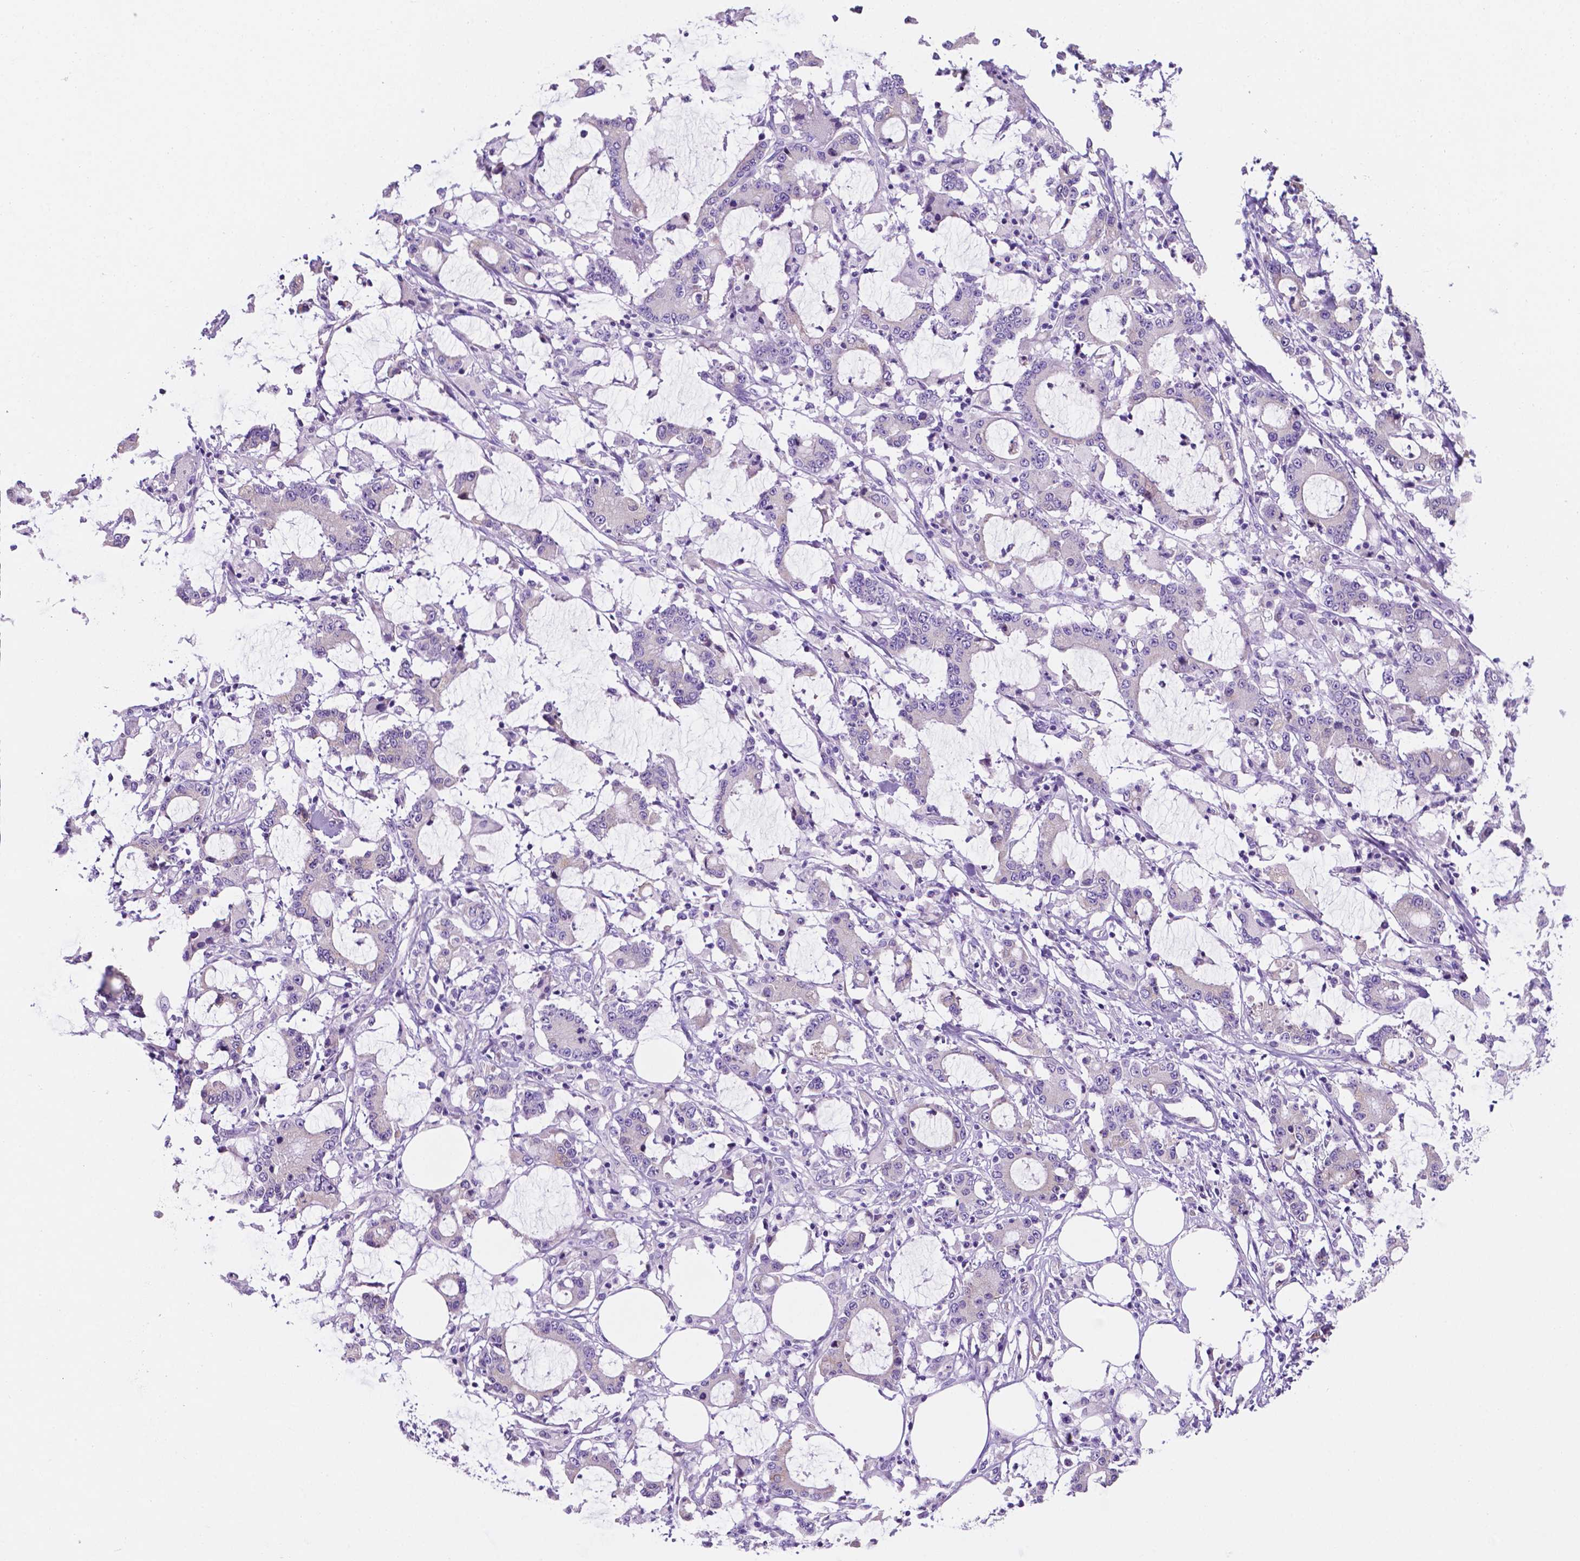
{"staining": {"intensity": "negative", "quantity": "none", "location": "none"}, "tissue": "stomach cancer", "cell_type": "Tumor cells", "image_type": "cancer", "snomed": [{"axis": "morphology", "description": "Adenocarcinoma, NOS"}, {"axis": "topography", "description": "Stomach, upper"}], "caption": "Stomach adenocarcinoma stained for a protein using IHC demonstrates no staining tumor cells.", "gene": "CEACAM7", "patient": {"sex": "male", "age": 68}}